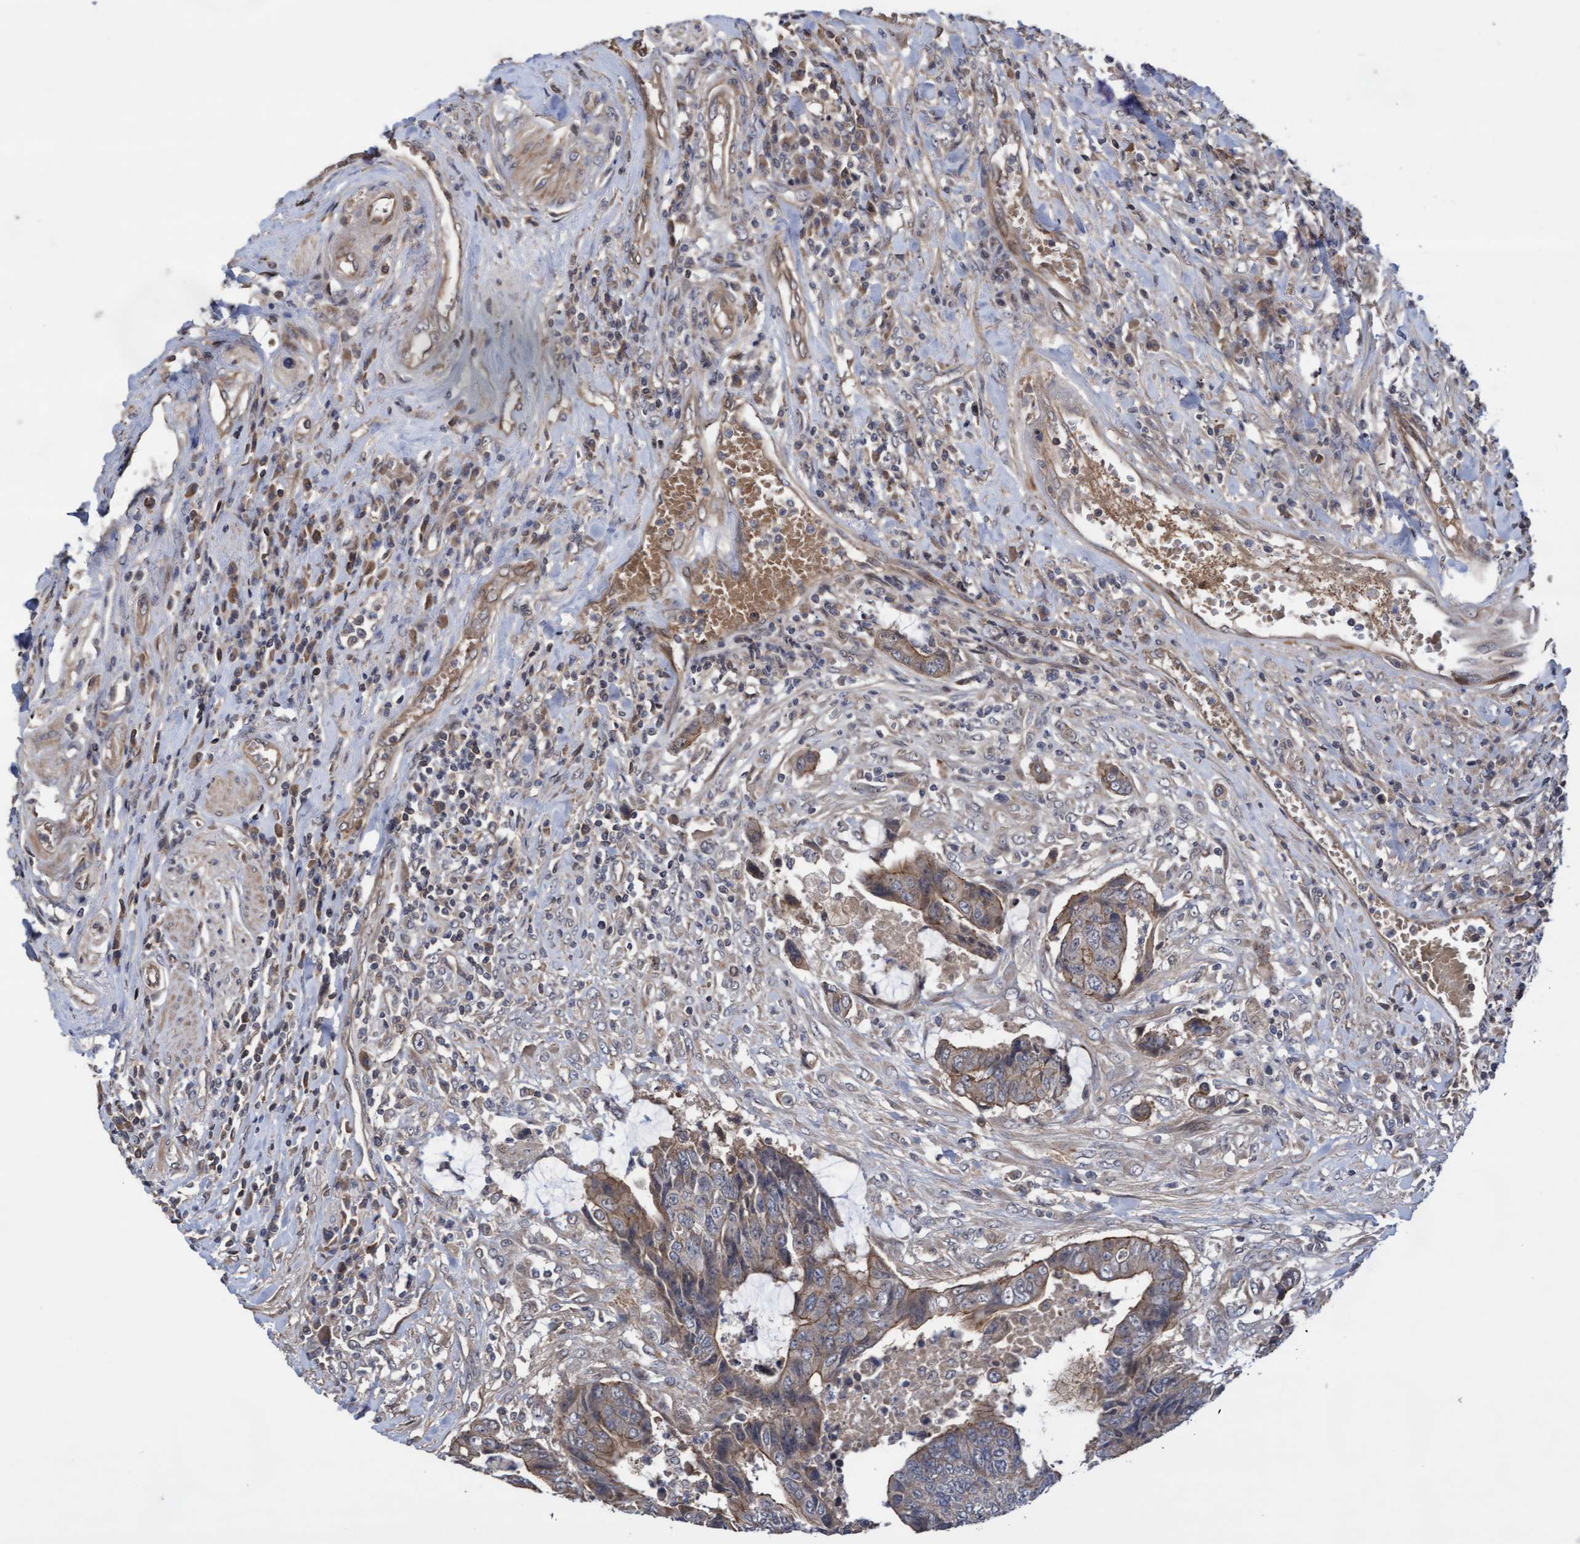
{"staining": {"intensity": "moderate", "quantity": "25%-75%", "location": "cytoplasmic/membranous"}, "tissue": "colorectal cancer", "cell_type": "Tumor cells", "image_type": "cancer", "snomed": [{"axis": "morphology", "description": "Adenocarcinoma, NOS"}, {"axis": "topography", "description": "Rectum"}], "caption": "Immunohistochemistry staining of adenocarcinoma (colorectal), which shows medium levels of moderate cytoplasmic/membranous positivity in about 25%-75% of tumor cells indicating moderate cytoplasmic/membranous protein expression. The staining was performed using DAB (brown) for protein detection and nuclei were counterstained in hematoxylin (blue).", "gene": "COBL", "patient": {"sex": "male", "age": 84}}